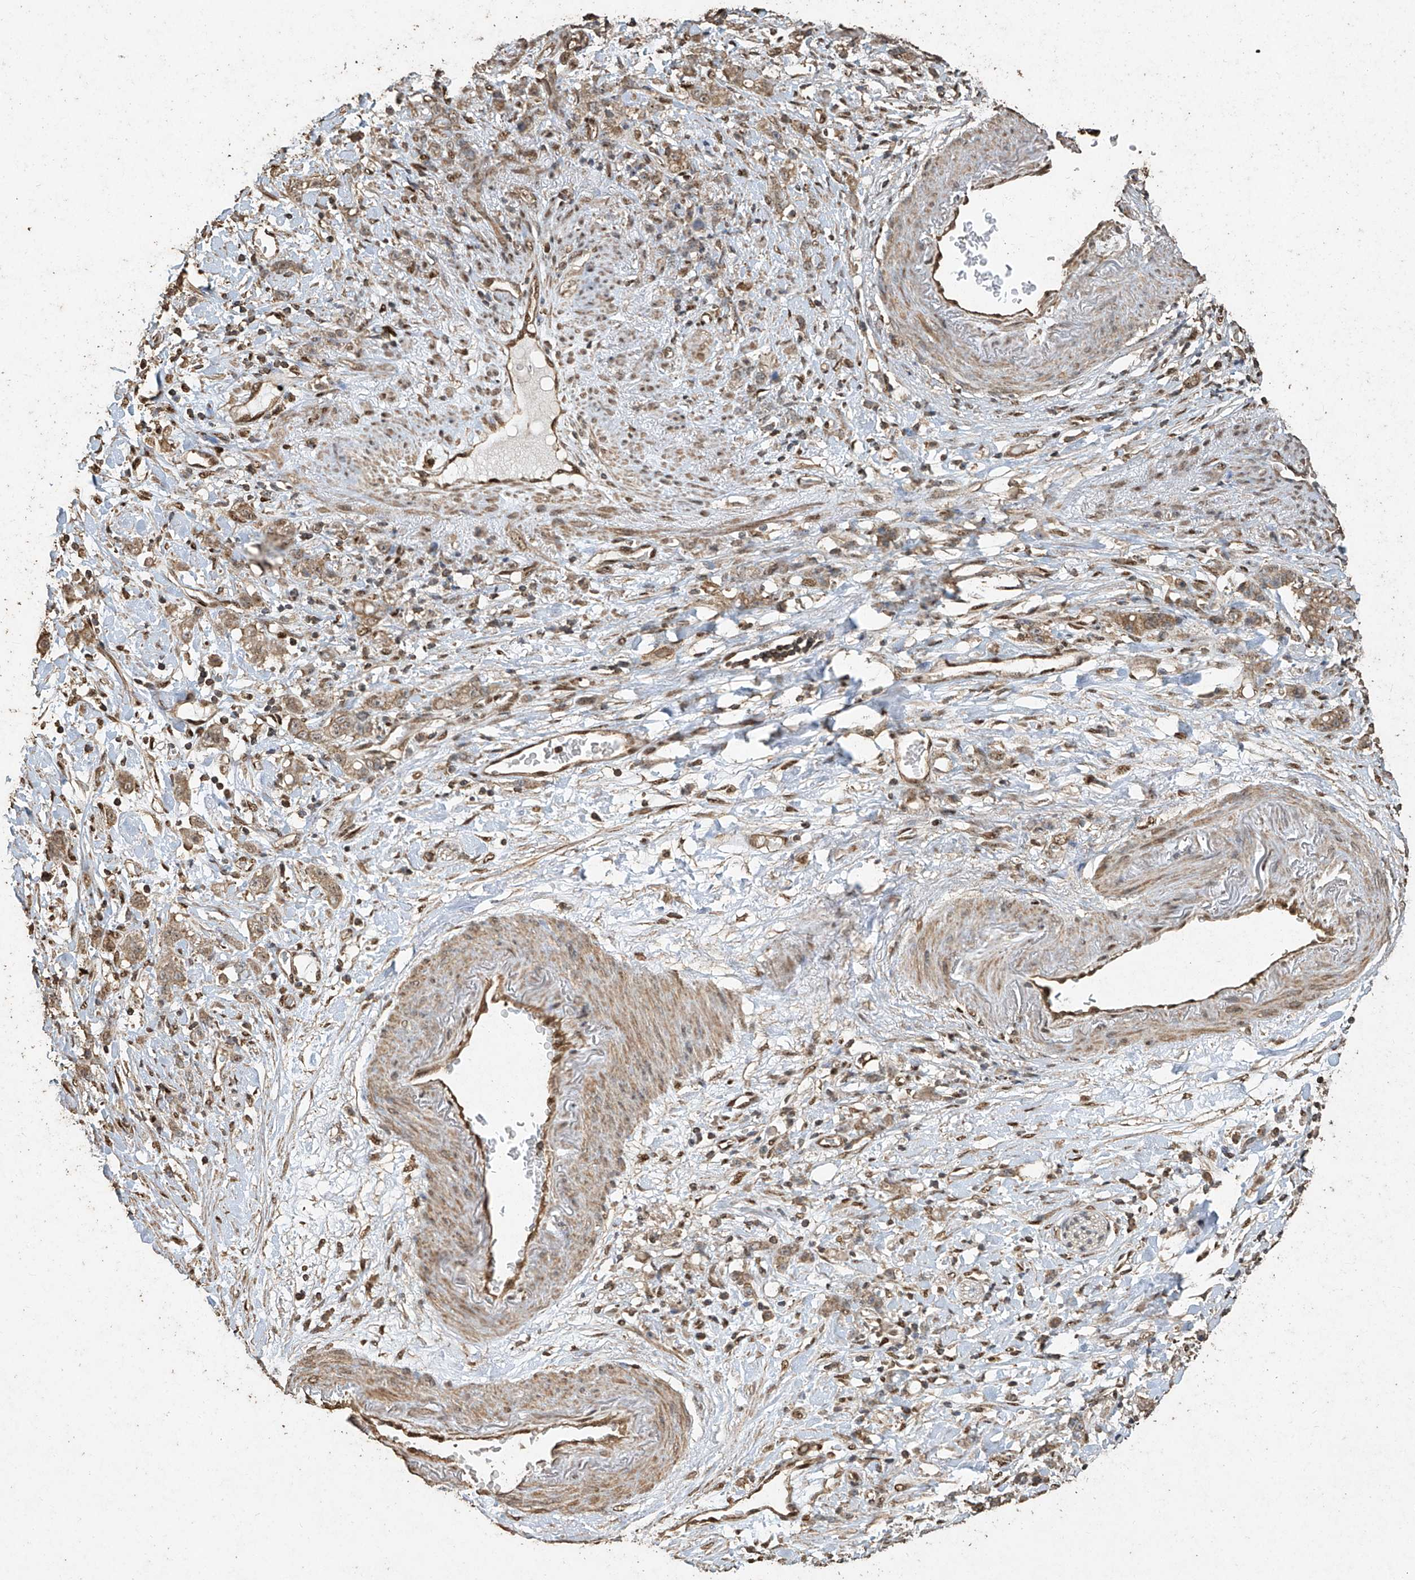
{"staining": {"intensity": "moderate", "quantity": ">75%", "location": "cytoplasmic/membranous"}, "tissue": "stomach cancer", "cell_type": "Tumor cells", "image_type": "cancer", "snomed": [{"axis": "morphology", "description": "Adenocarcinoma, NOS"}, {"axis": "topography", "description": "Stomach, lower"}], "caption": "Adenocarcinoma (stomach) stained with immunohistochemistry (IHC) reveals moderate cytoplasmic/membranous positivity in approximately >75% of tumor cells.", "gene": "ERBB3", "patient": {"sex": "male", "age": 88}}